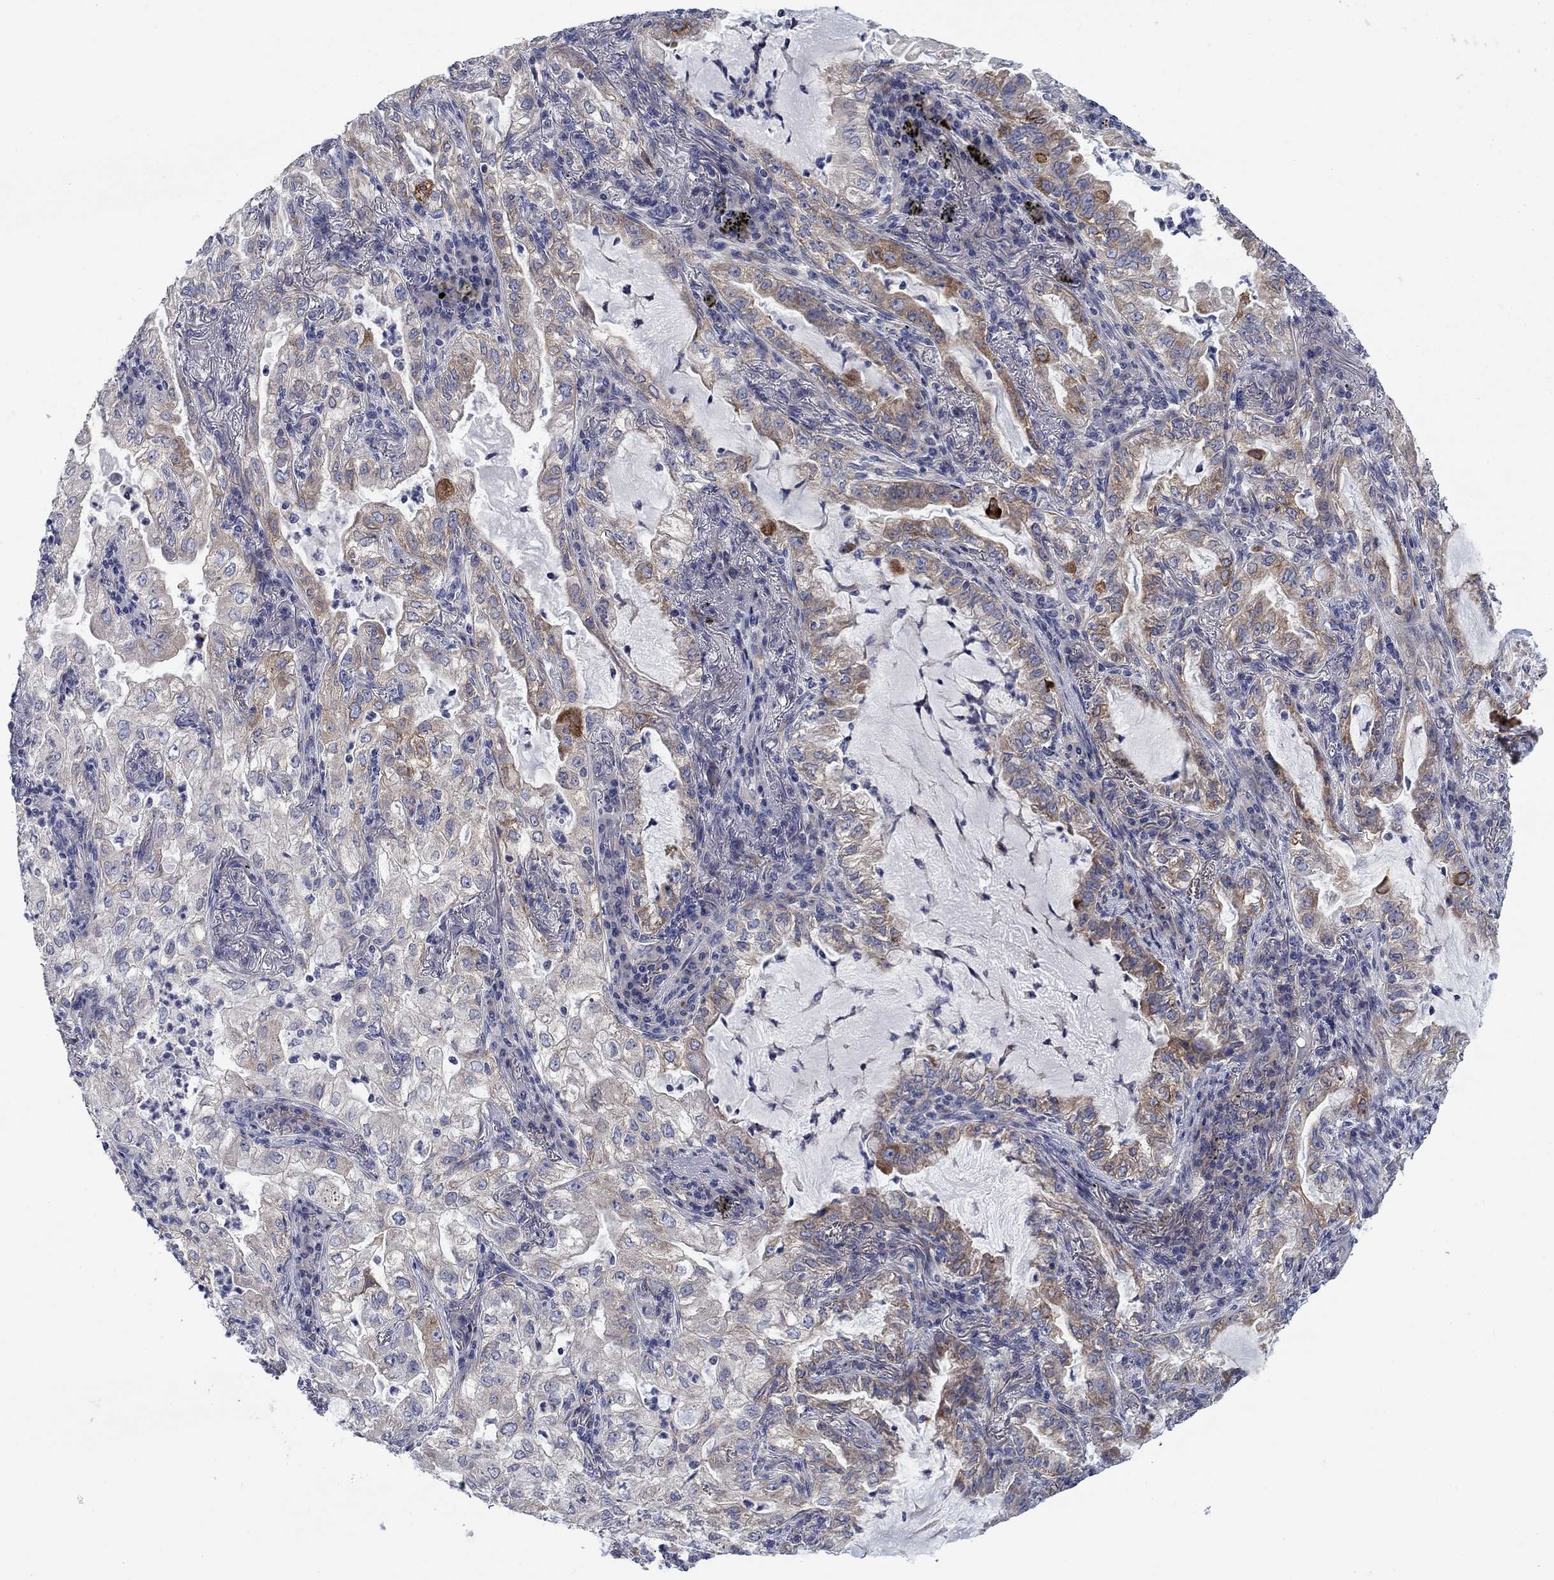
{"staining": {"intensity": "strong", "quantity": "<25%", "location": "cytoplasmic/membranous"}, "tissue": "lung cancer", "cell_type": "Tumor cells", "image_type": "cancer", "snomed": [{"axis": "morphology", "description": "Adenocarcinoma, NOS"}, {"axis": "topography", "description": "Lung"}], "caption": "IHC micrograph of lung cancer stained for a protein (brown), which exhibits medium levels of strong cytoplasmic/membranous positivity in about <25% of tumor cells.", "gene": "FXR1", "patient": {"sex": "female", "age": 73}}